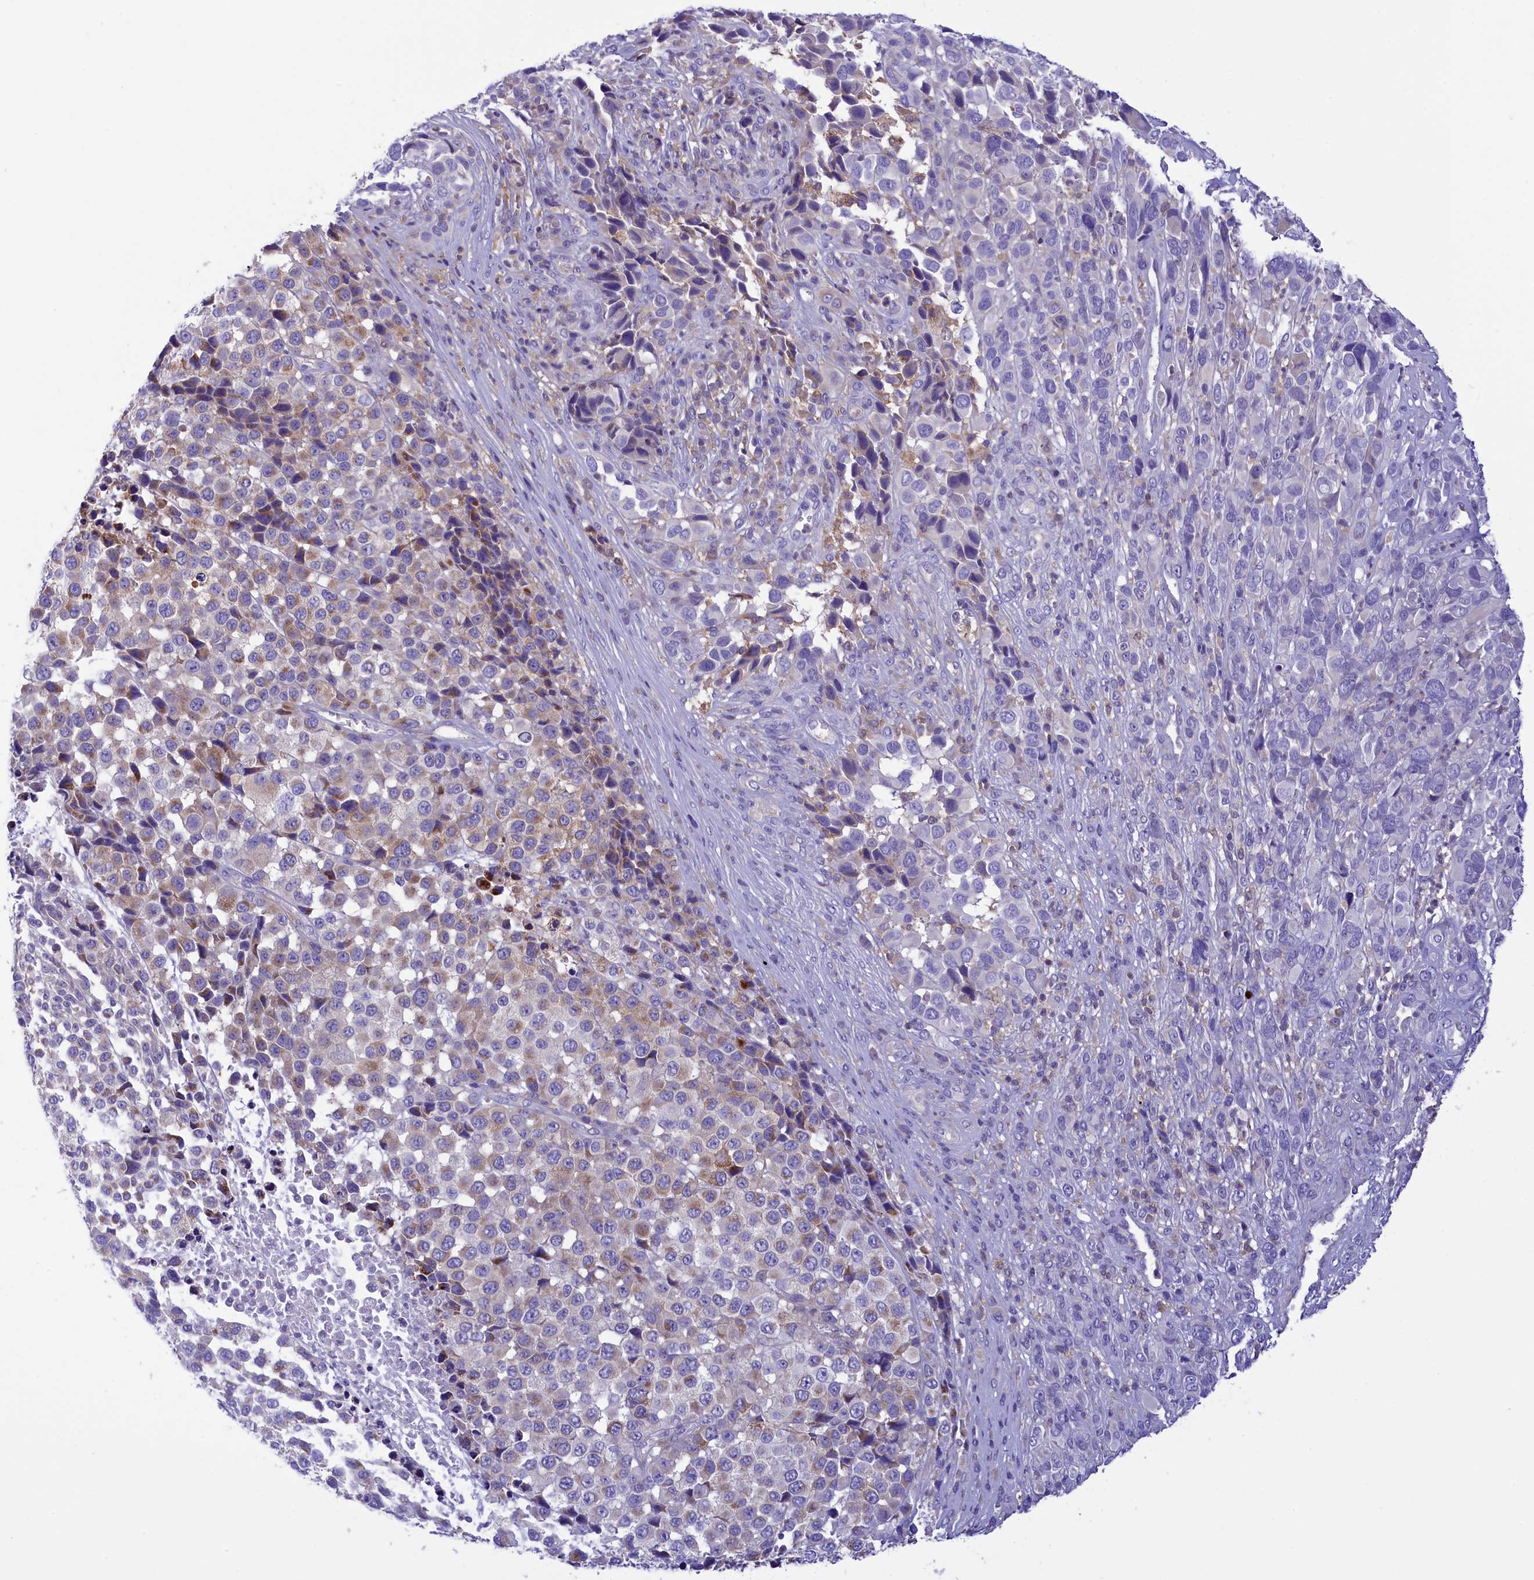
{"staining": {"intensity": "weak", "quantity": "<25%", "location": "cytoplasmic/membranous"}, "tissue": "melanoma", "cell_type": "Tumor cells", "image_type": "cancer", "snomed": [{"axis": "morphology", "description": "Malignant melanoma, NOS"}, {"axis": "topography", "description": "Skin of trunk"}], "caption": "IHC of human melanoma displays no expression in tumor cells. (Brightfield microscopy of DAB (3,3'-diaminobenzidine) immunohistochemistry (IHC) at high magnification).", "gene": "CORO7-PAM16", "patient": {"sex": "male", "age": 71}}